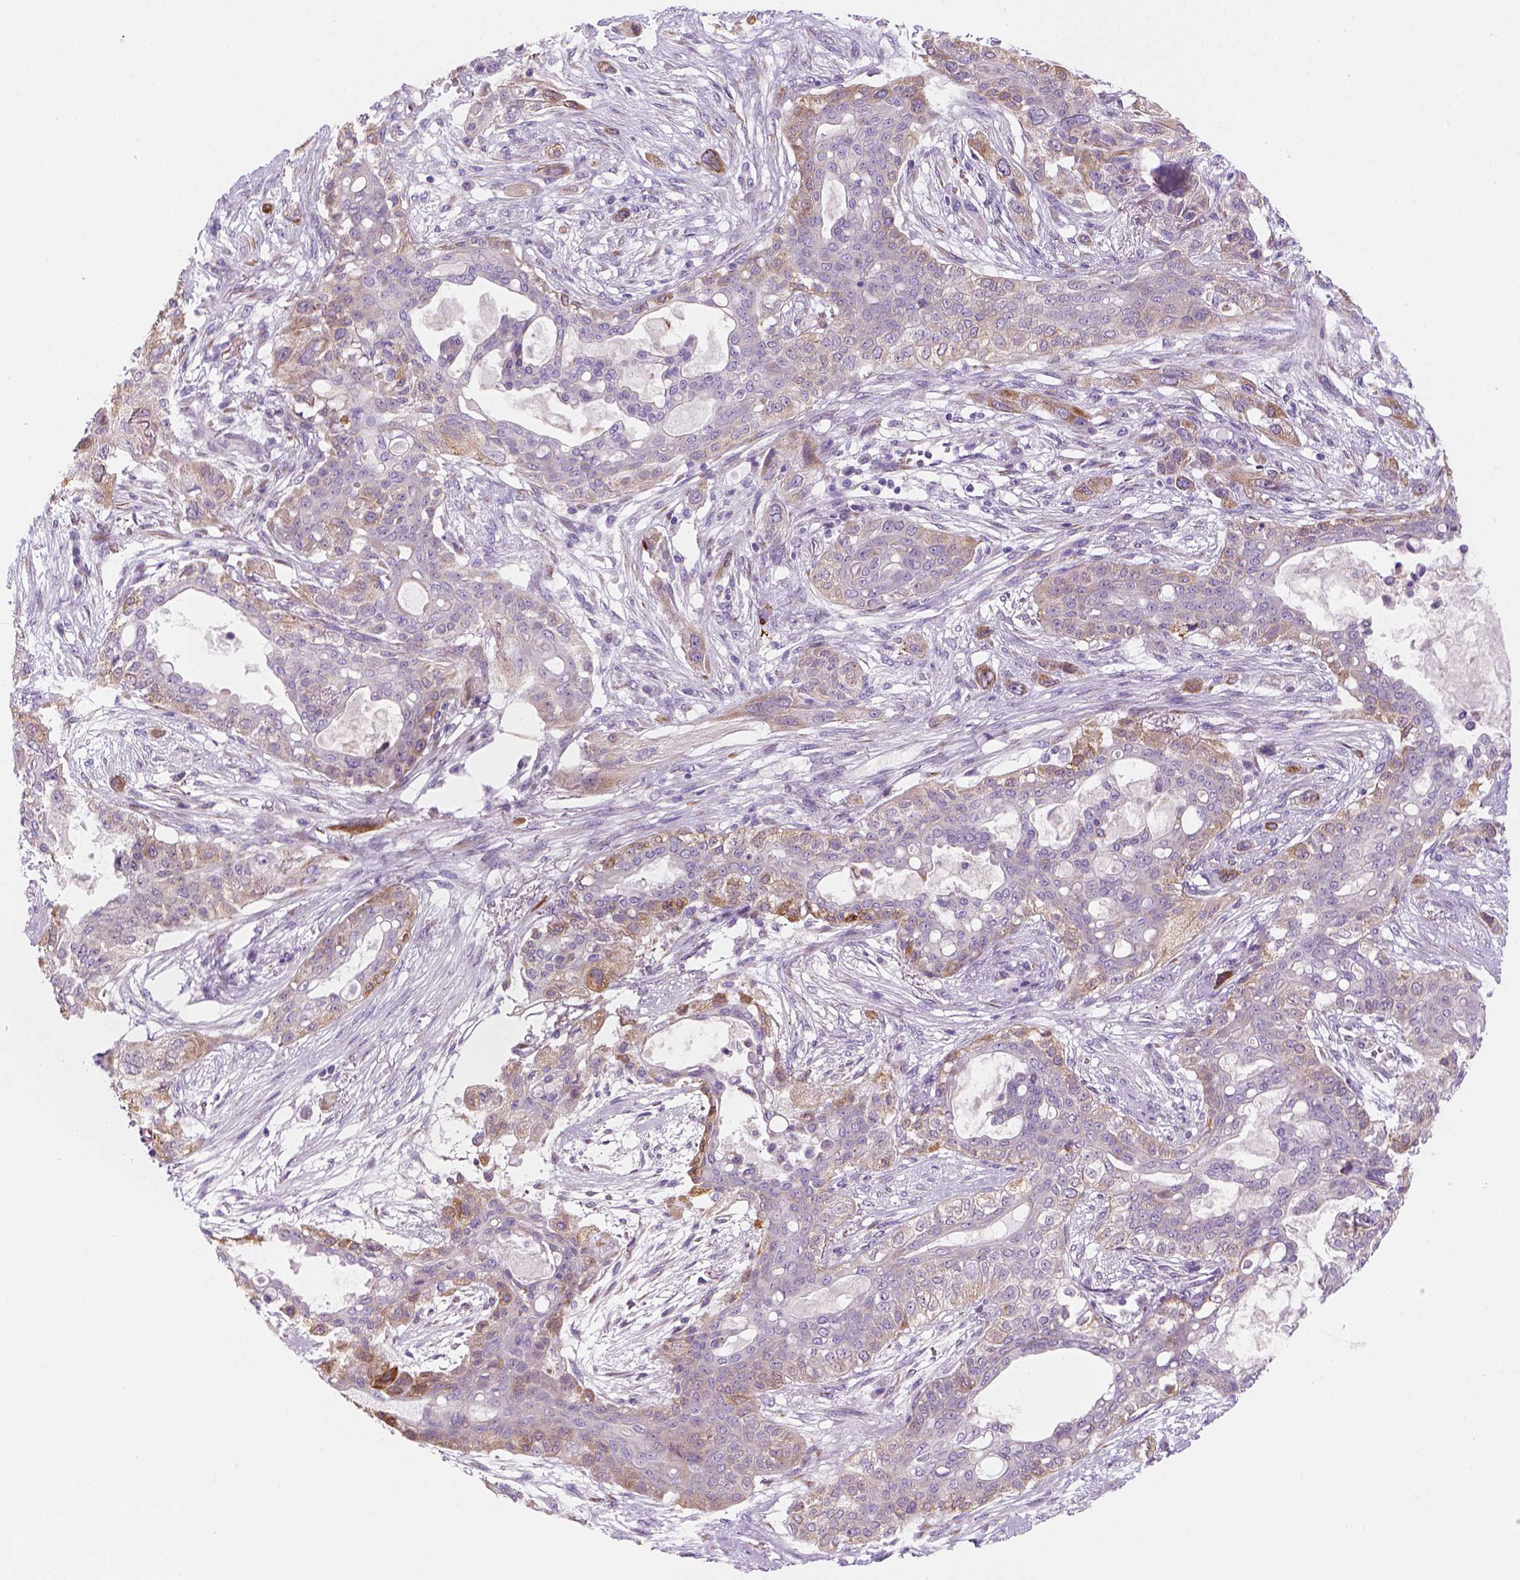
{"staining": {"intensity": "weak", "quantity": "25%-75%", "location": "cytoplasmic/membranous"}, "tissue": "lung cancer", "cell_type": "Tumor cells", "image_type": "cancer", "snomed": [{"axis": "morphology", "description": "Squamous cell carcinoma, NOS"}, {"axis": "topography", "description": "Lung"}], "caption": "Squamous cell carcinoma (lung) stained for a protein (brown) shows weak cytoplasmic/membranous positive positivity in about 25%-75% of tumor cells.", "gene": "CES2", "patient": {"sex": "female", "age": 70}}